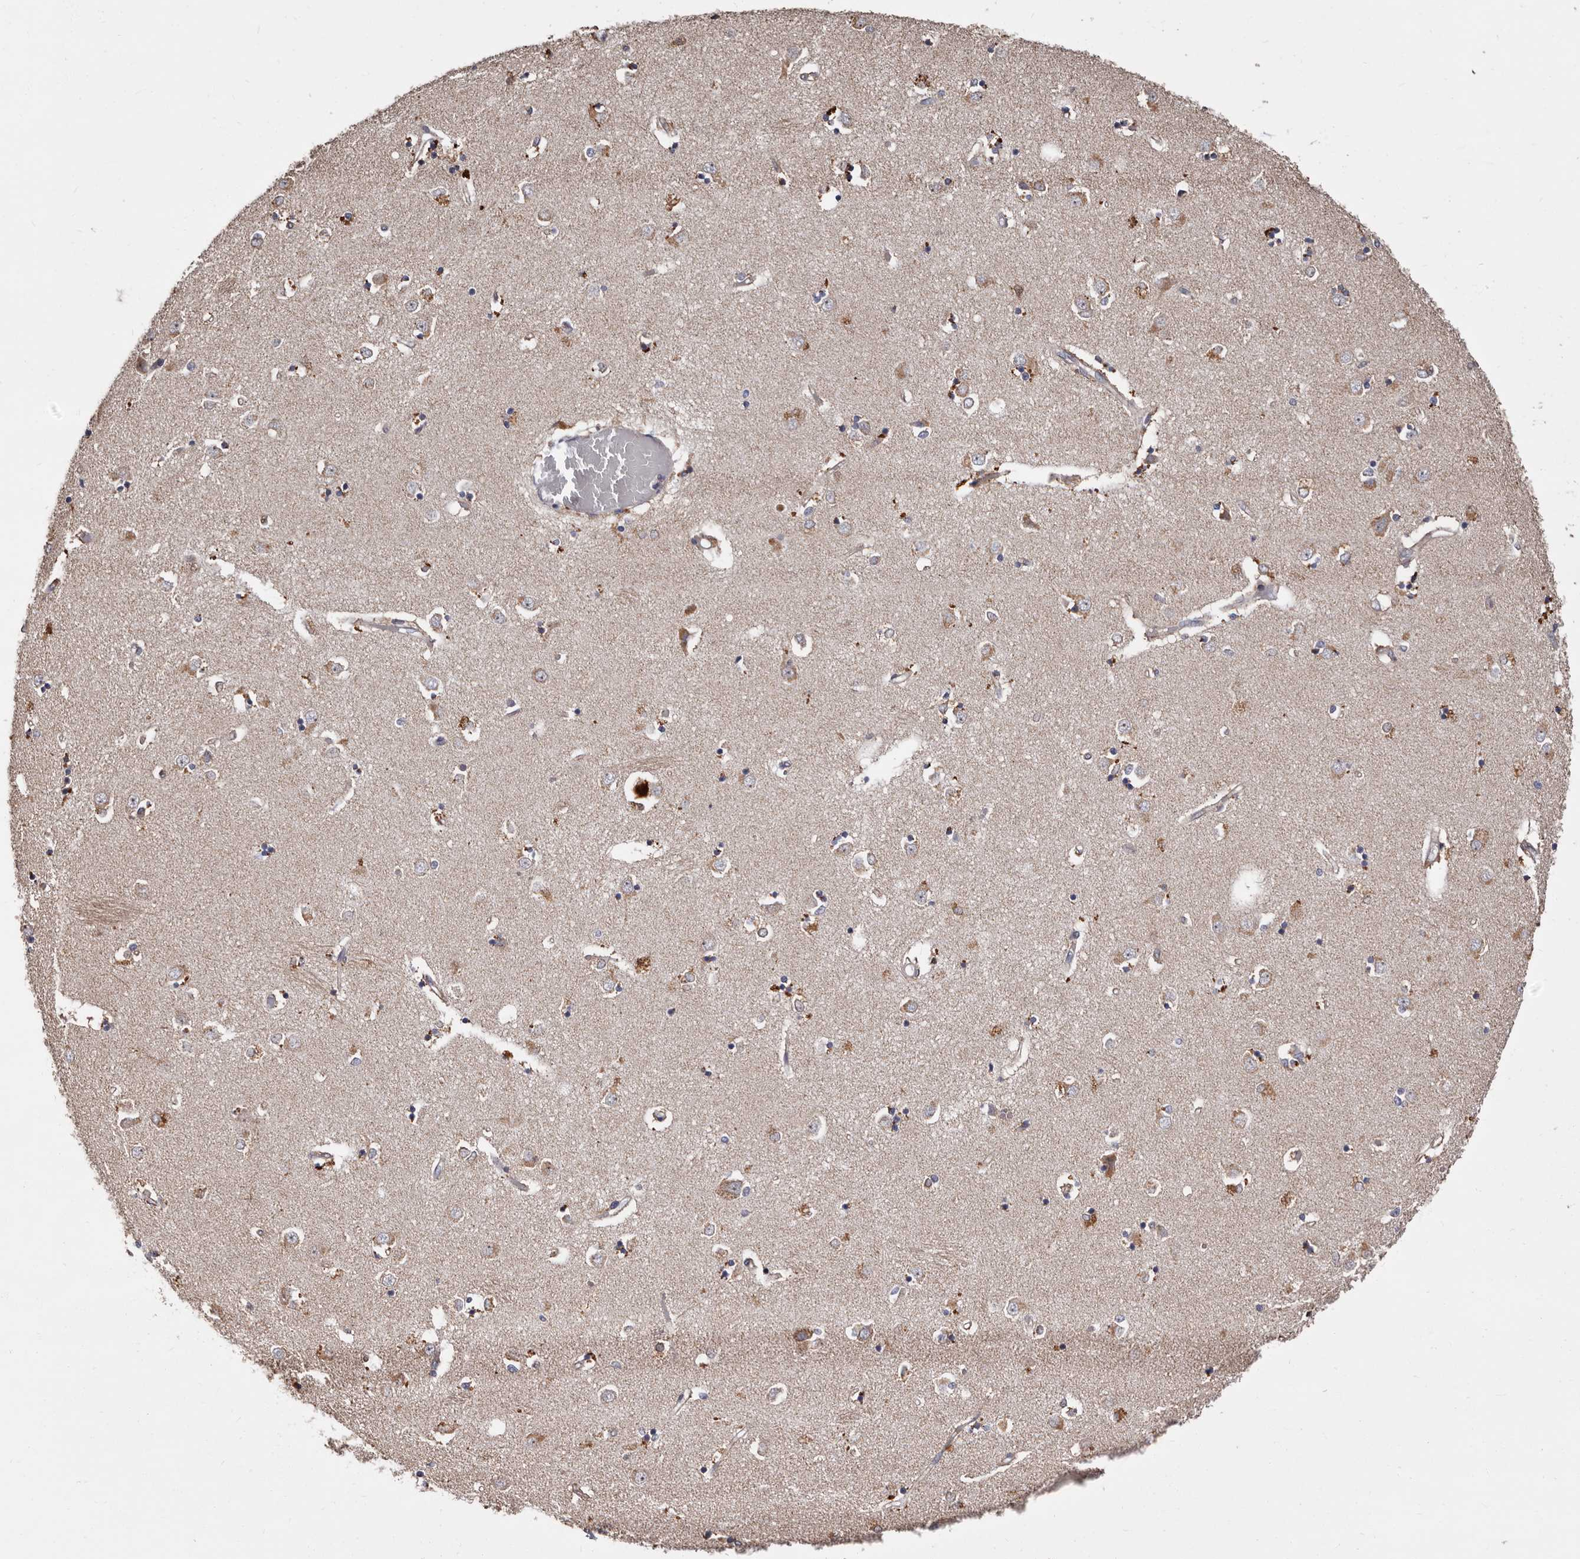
{"staining": {"intensity": "moderate", "quantity": "<25%", "location": "cytoplasmic/membranous"}, "tissue": "caudate", "cell_type": "Glial cells", "image_type": "normal", "snomed": [{"axis": "morphology", "description": "Normal tissue, NOS"}, {"axis": "topography", "description": "Lateral ventricle wall"}], "caption": "Immunohistochemistry of normal caudate shows low levels of moderate cytoplasmic/membranous expression in approximately <25% of glial cells.", "gene": "MRPL18", "patient": {"sex": "male", "age": 45}}